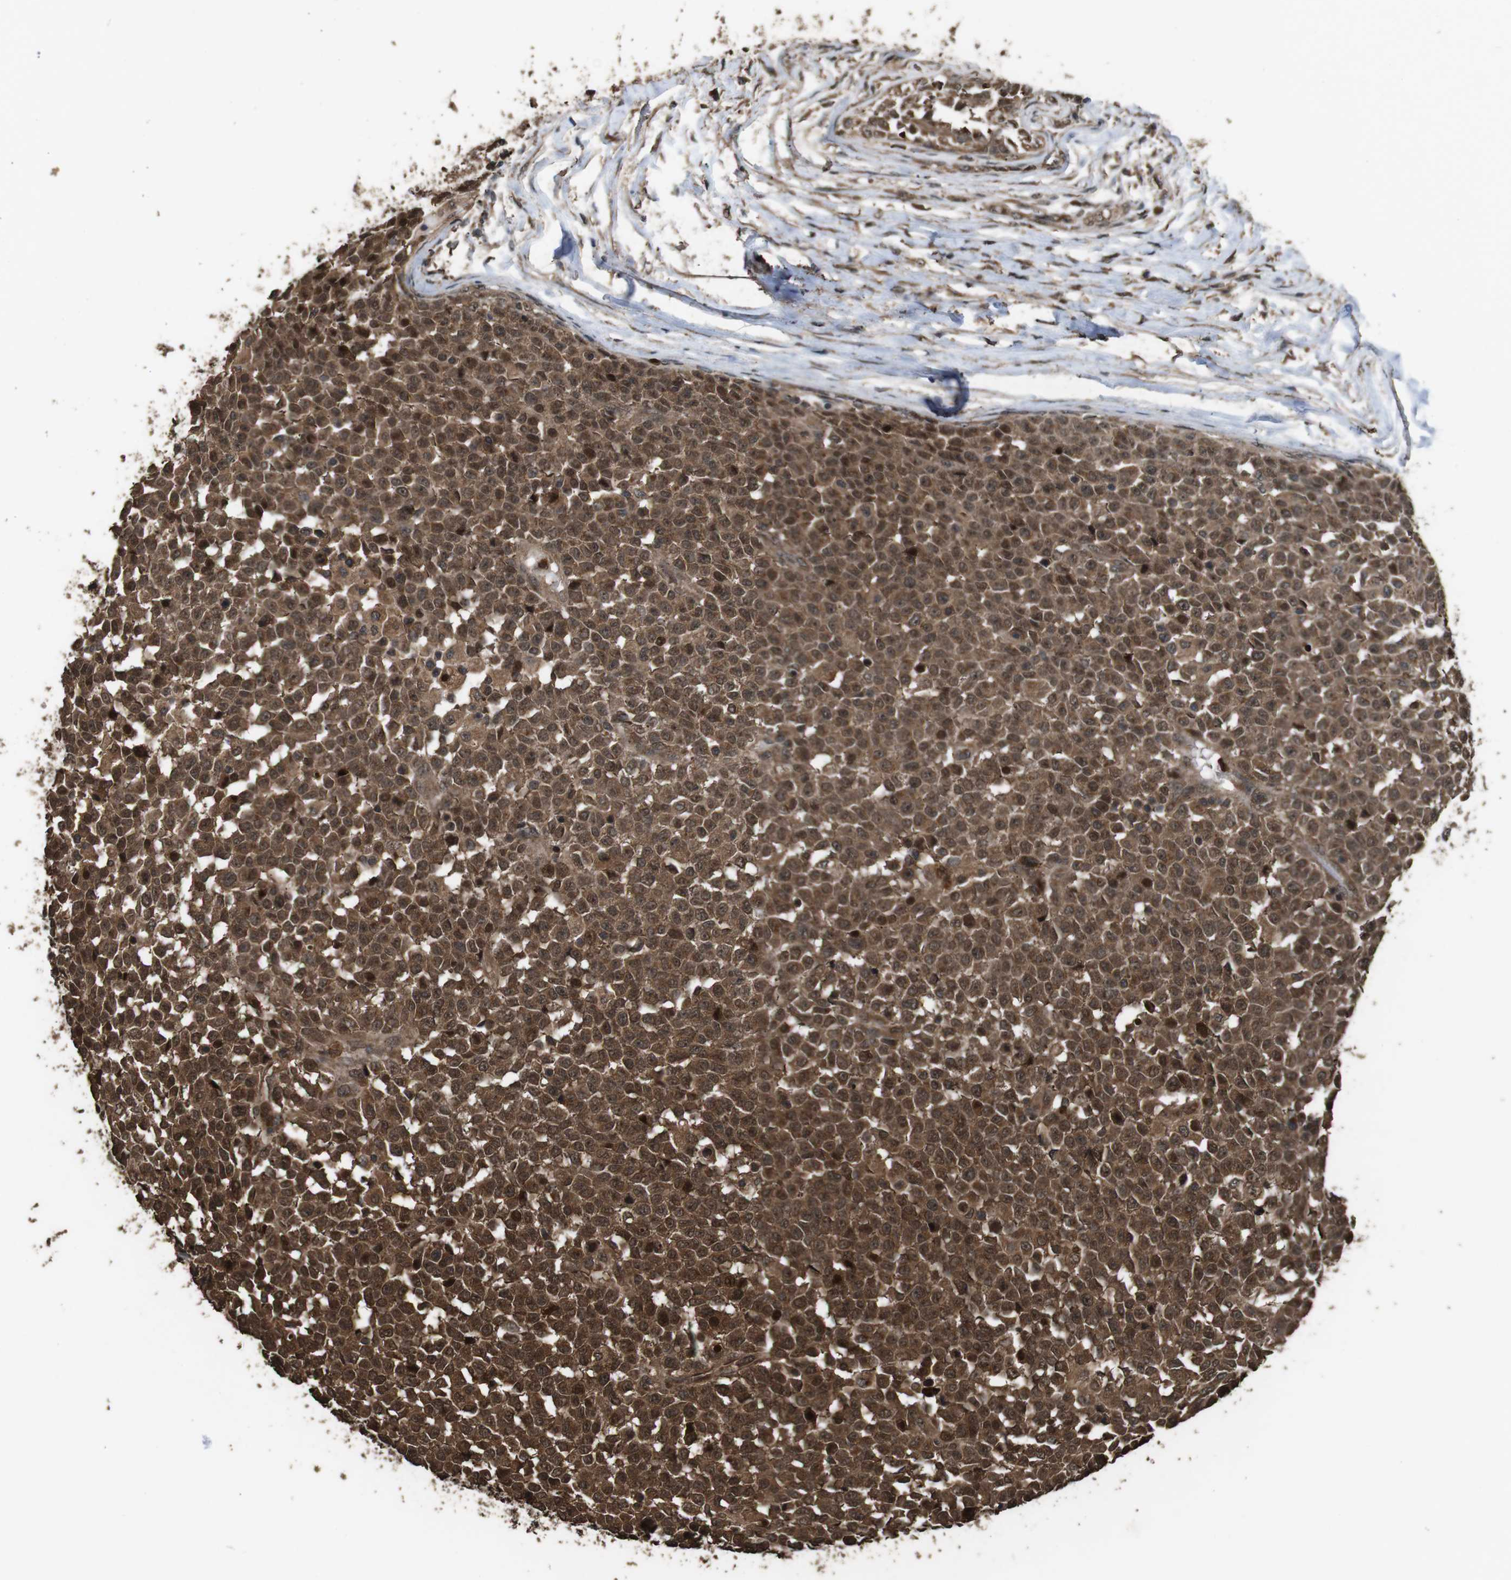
{"staining": {"intensity": "strong", "quantity": ">75%", "location": "cytoplasmic/membranous,nuclear"}, "tissue": "testis cancer", "cell_type": "Tumor cells", "image_type": "cancer", "snomed": [{"axis": "morphology", "description": "Seminoma, NOS"}, {"axis": "topography", "description": "Testis"}], "caption": "Seminoma (testis) stained with a protein marker exhibits strong staining in tumor cells.", "gene": "RRAS2", "patient": {"sex": "male", "age": 59}}